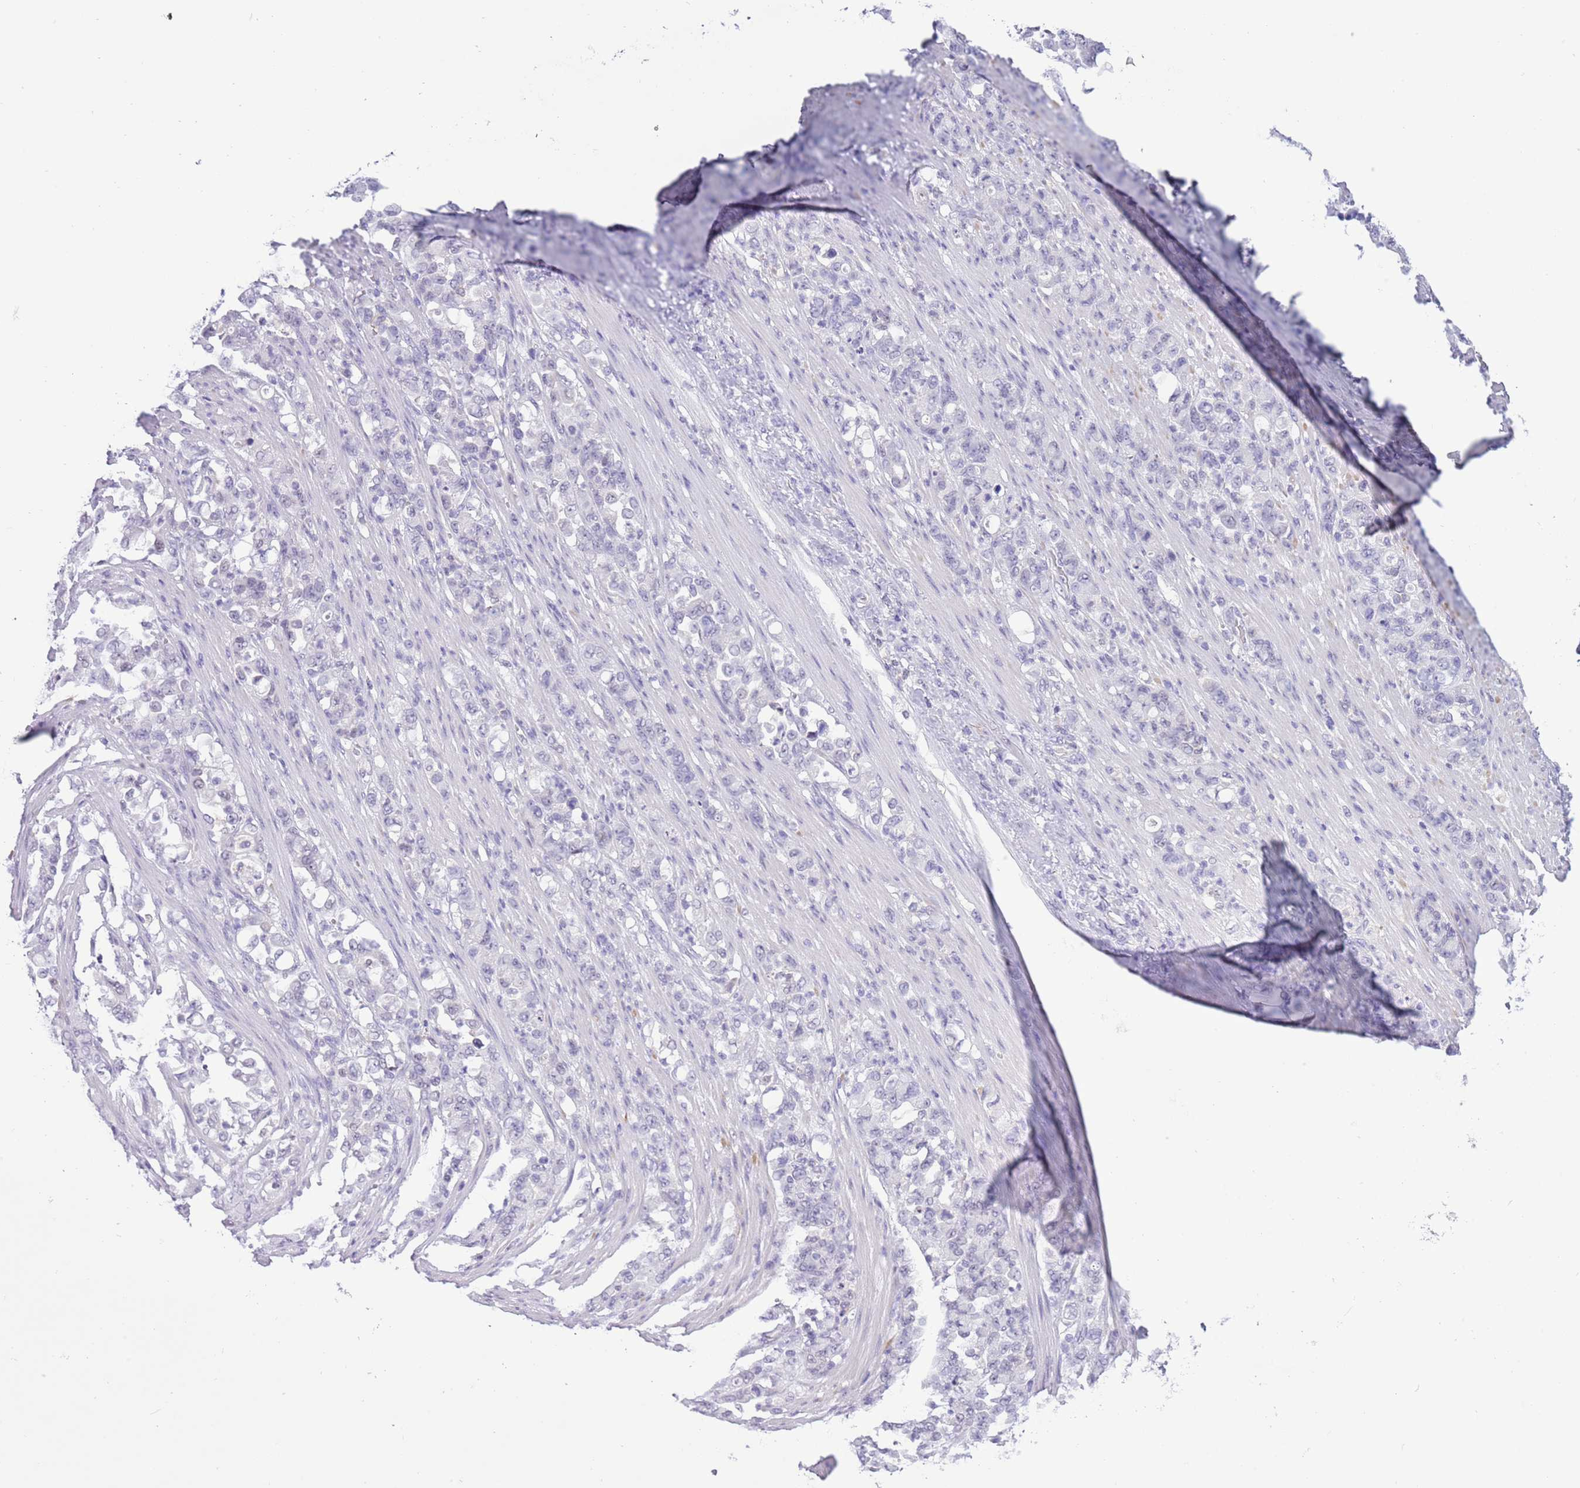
{"staining": {"intensity": "negative", "quantity": "none", "location": "none"}, "tissue": "stomach cancer", "cell_type": "Tumor cells", "image_type": "cancer", "snomed": [{"axis": "morphology", "description": "Normal tissue, NOS"}, {"axis": "morphology", "description": "Adenocarcinoma, NOS"}, {"axis": "topography", "description": "Stomach"}], "caption": "High power microscopy micrograph of an immunohistochemistry (IHC) photomicrograph of stomach cancer, revealing no significant staining in tumor cells.", "gene": "PPP1R17", "patient": {"sex": "female", "age": 79}}